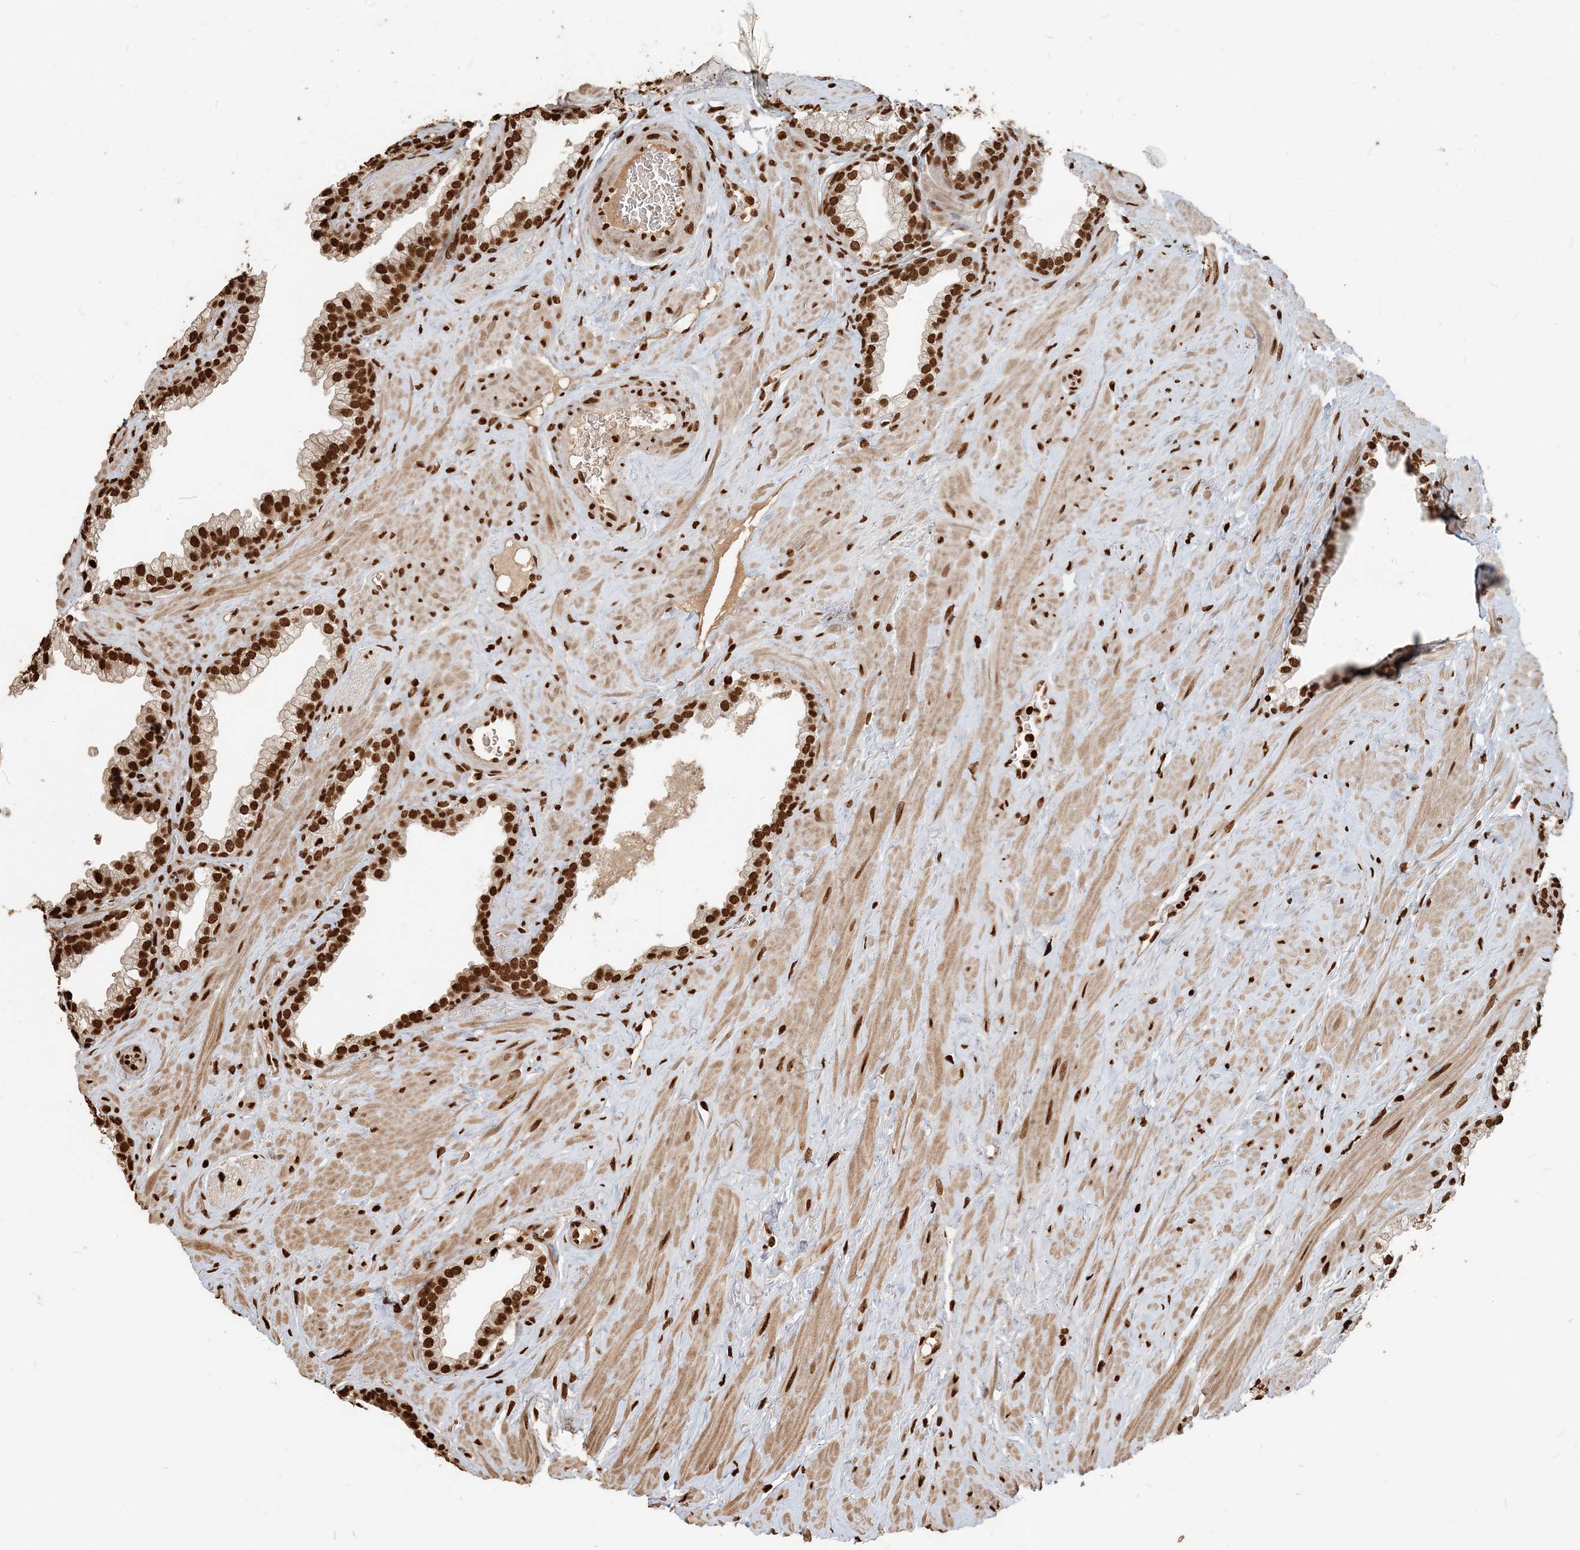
{"staining": {"intensity": "strong", "quantity": ">75%", "location": "nuclear"}, "tissue": "prostate", "cell_type": "Glandular cells", "image_type": "normal", "snomed": [{"axis": "morphology", "description": "Normal tissue, NOS"}, {"axis": "morphology", "description": "Urothelial carcinoma, Low grade"}, {"axis": "topography", "description": "Urinary bladder"}, {"axis": "topography", "description": "Prostate"}], "caption": "Immunohistochemistry (IHC) (DAB (3,3'-diaminobenzidine)) staining of normal human prostate displays strong nuclear protein expression in approximately >75% of glandular cells. (Brightfield microscopy of DAB IHC at high magnification).", "gene": "H3", "patient": {"sex": "male", "age": 60}}